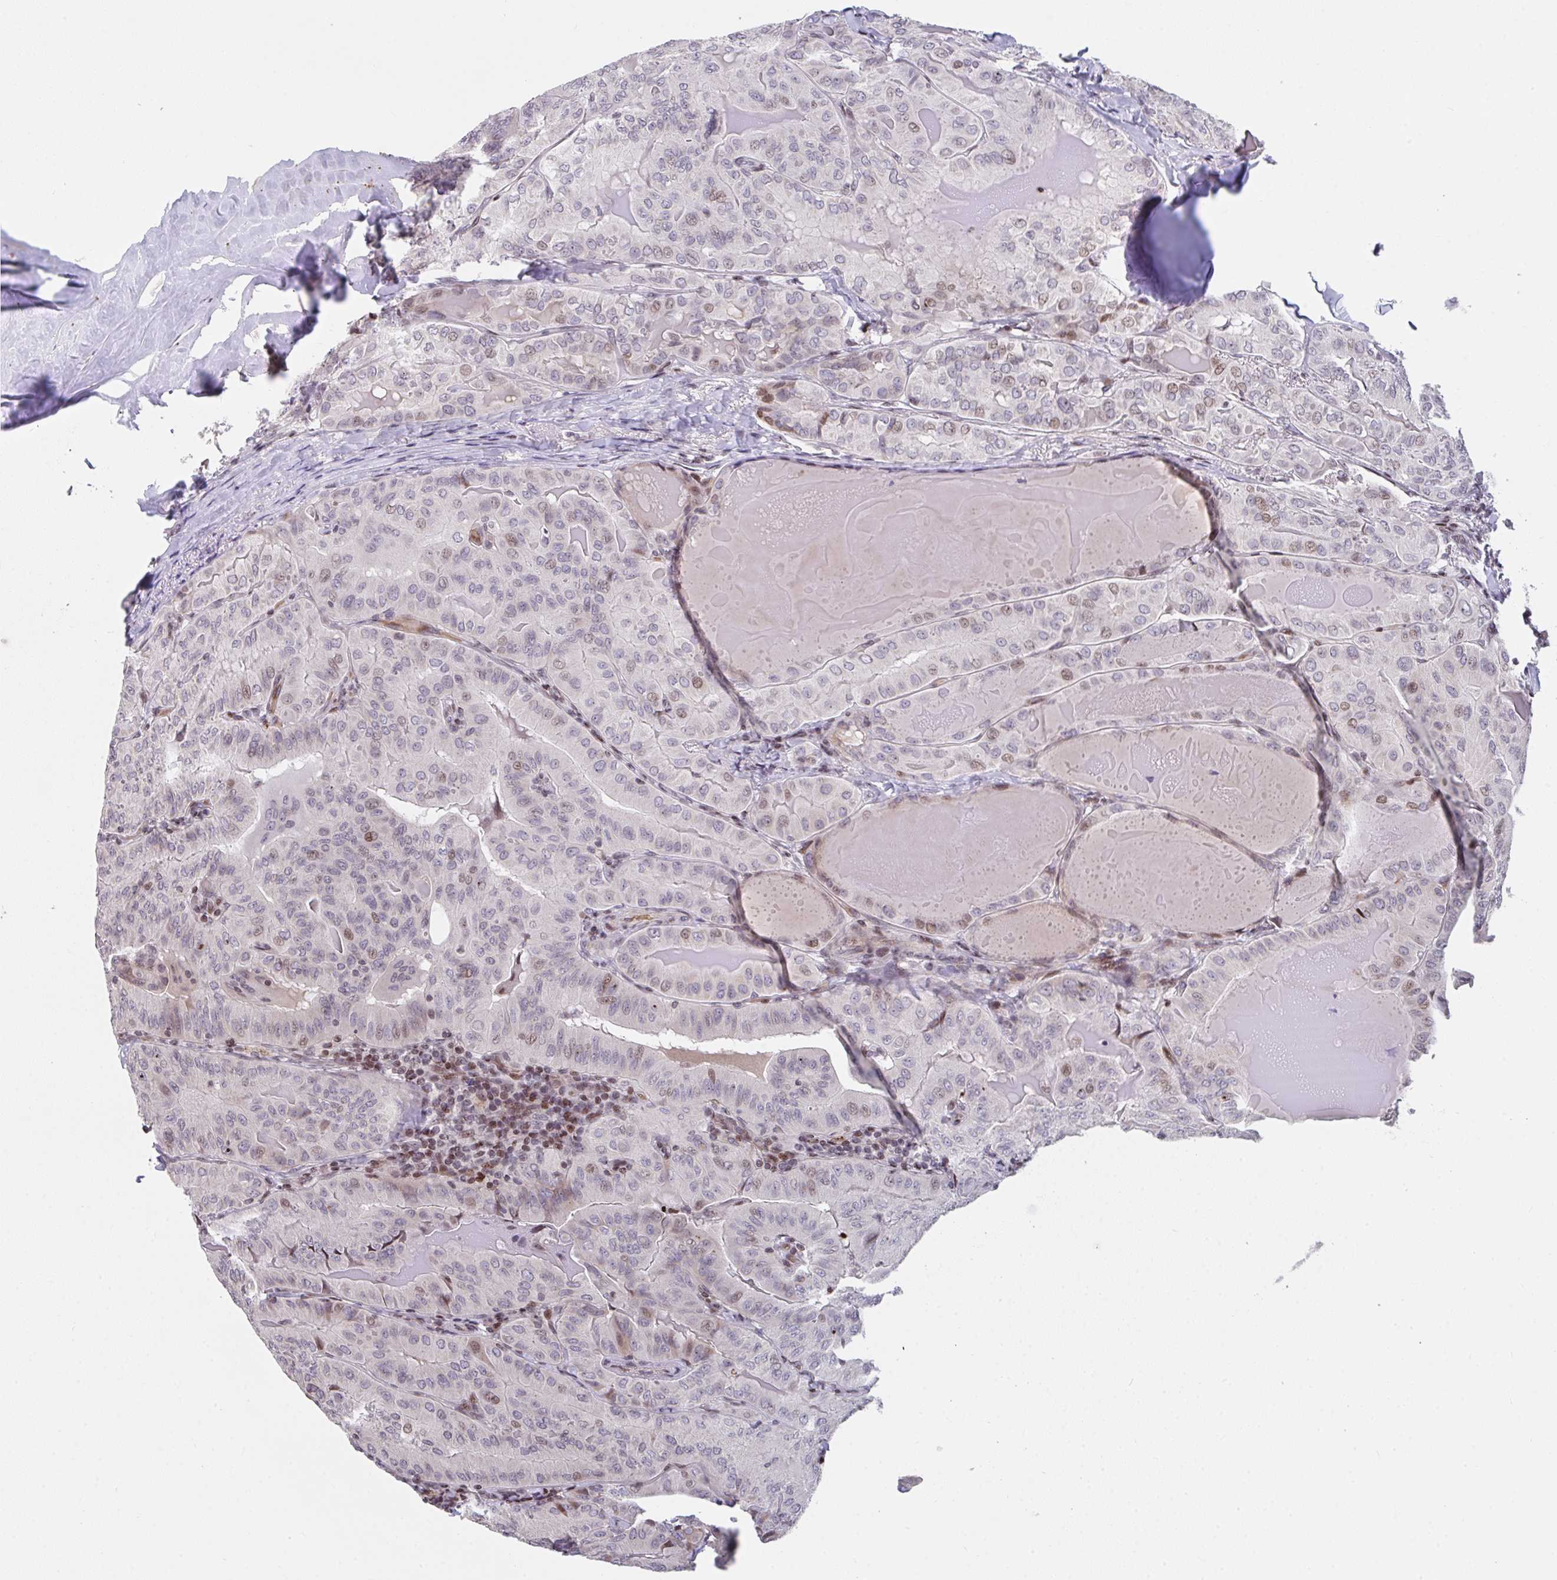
{"staining": {"intensity": "weak", "quantity": "<25%", "location": "nuclear"}, "tissue": "thyroid cancer", "cell_type": "Tumor cells", "image_type": "cancer", "snomed": [{"axis": "morphology", "description": "Papillary adenocarcinoma, NOS"}, {"axis": "topography", "description": "Thyroid gland"}], "caption": "A high-resolution micrograph shows immunohistochemistry staining of thyroid papillary adenocarcinoma, which displays no significant expression in tumor cells. (DAB IHC visualized using brightfield microscopy, high magnification).", "gene": "PCDHB8", "patient": {"sex": "female", "age": 68}}